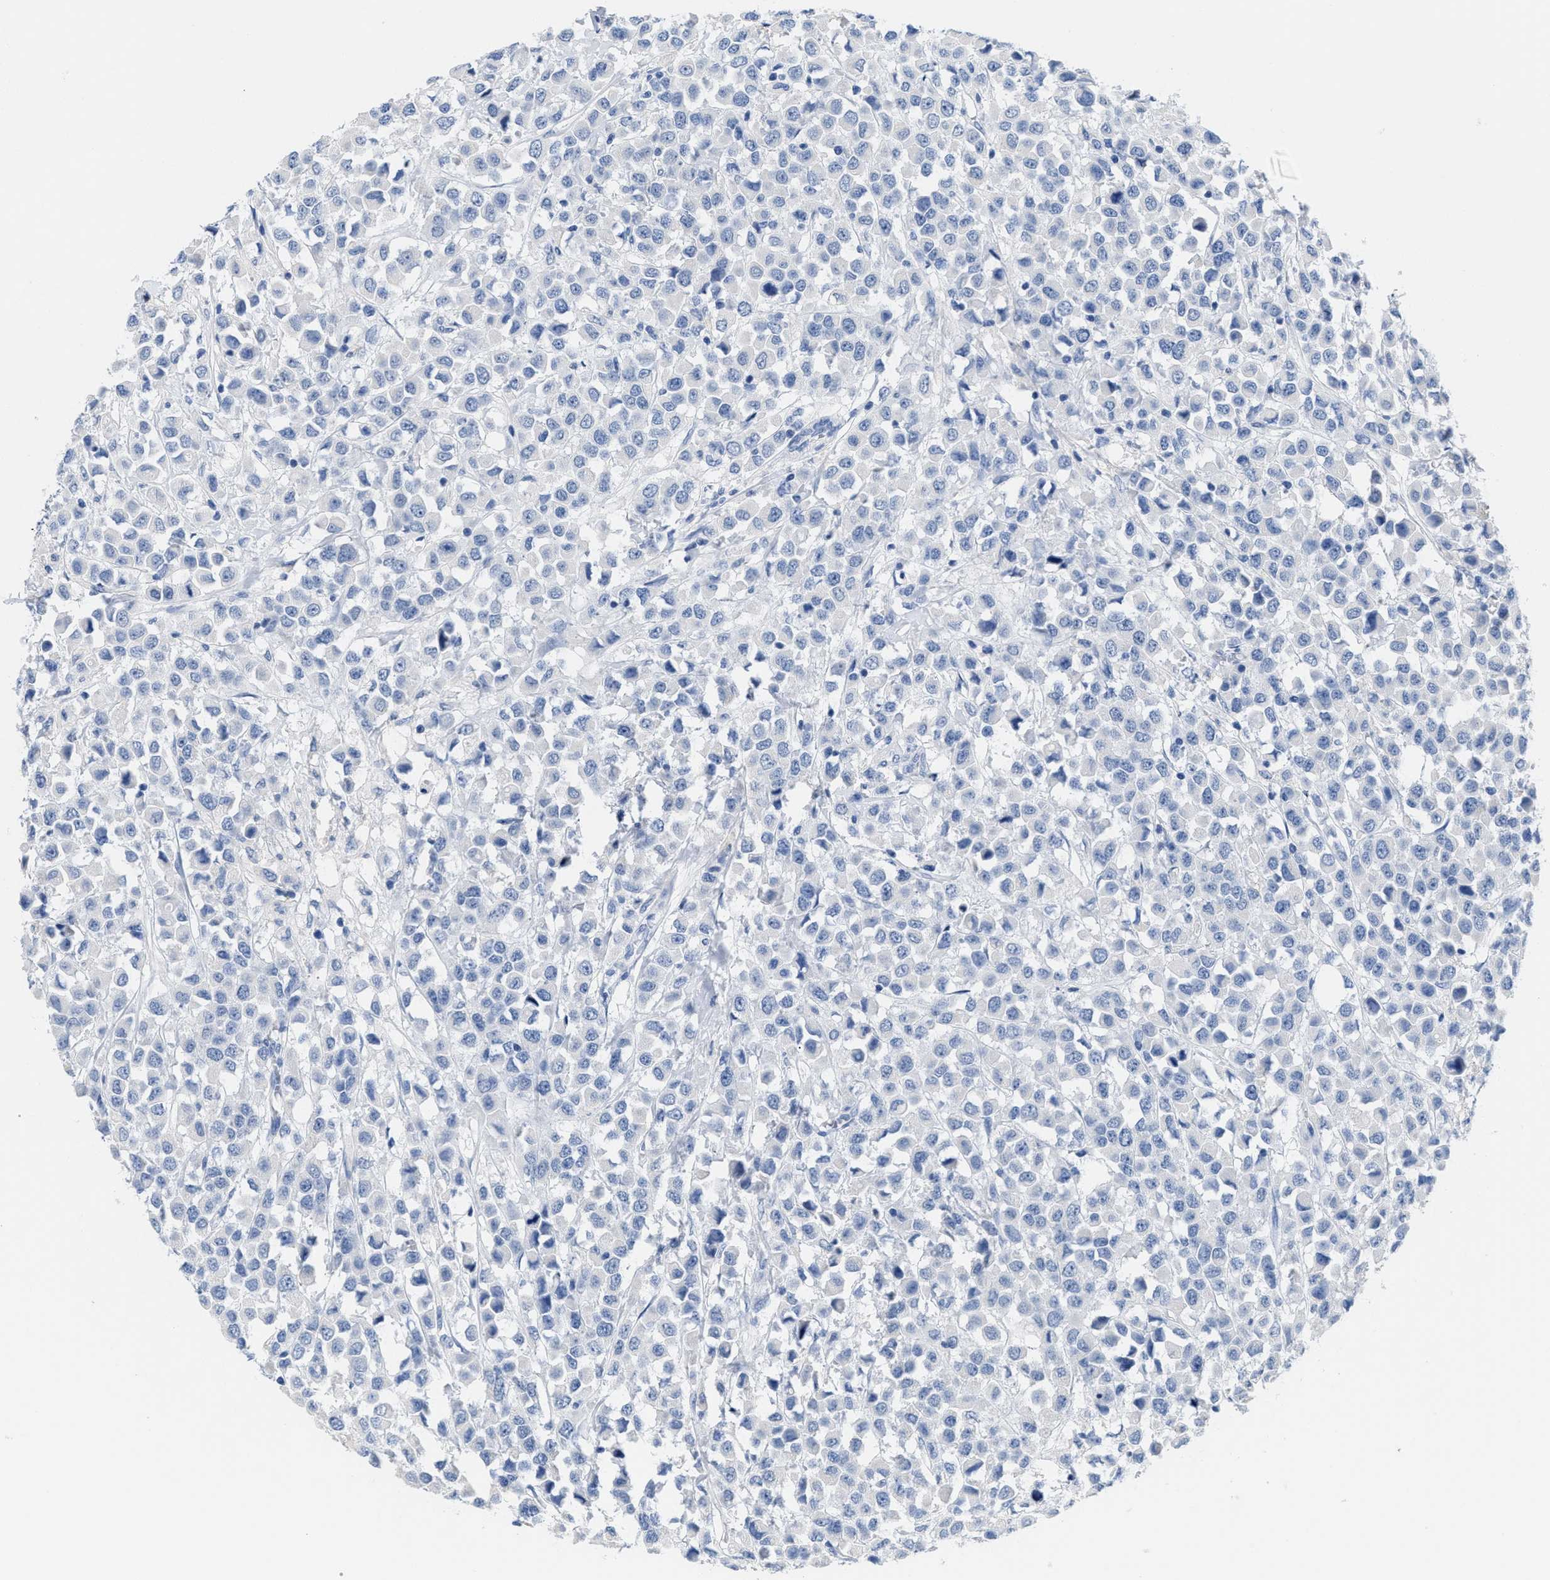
{"staining": {"intensity": "negative", "quantity": "none", "location": "none"}, "tissue": "breast cancer", "cell_type": "Tumor cells", "image_type": "cancer", "snomed": [{"axis": "morphology", "description": "Duct carcinoma"}, {"axis": "topography", "description": "Breast"}], "caption": "IHC histopathology image of neoplastic tissue: breast cancer (infiltrating ductal carcinoma) stained with DAB (3,3'-diaminobenzidine) shows no significant protein positivity in tumor cells.", "gene": "CR1", "patient": {"sex": "female", "age": 61}}